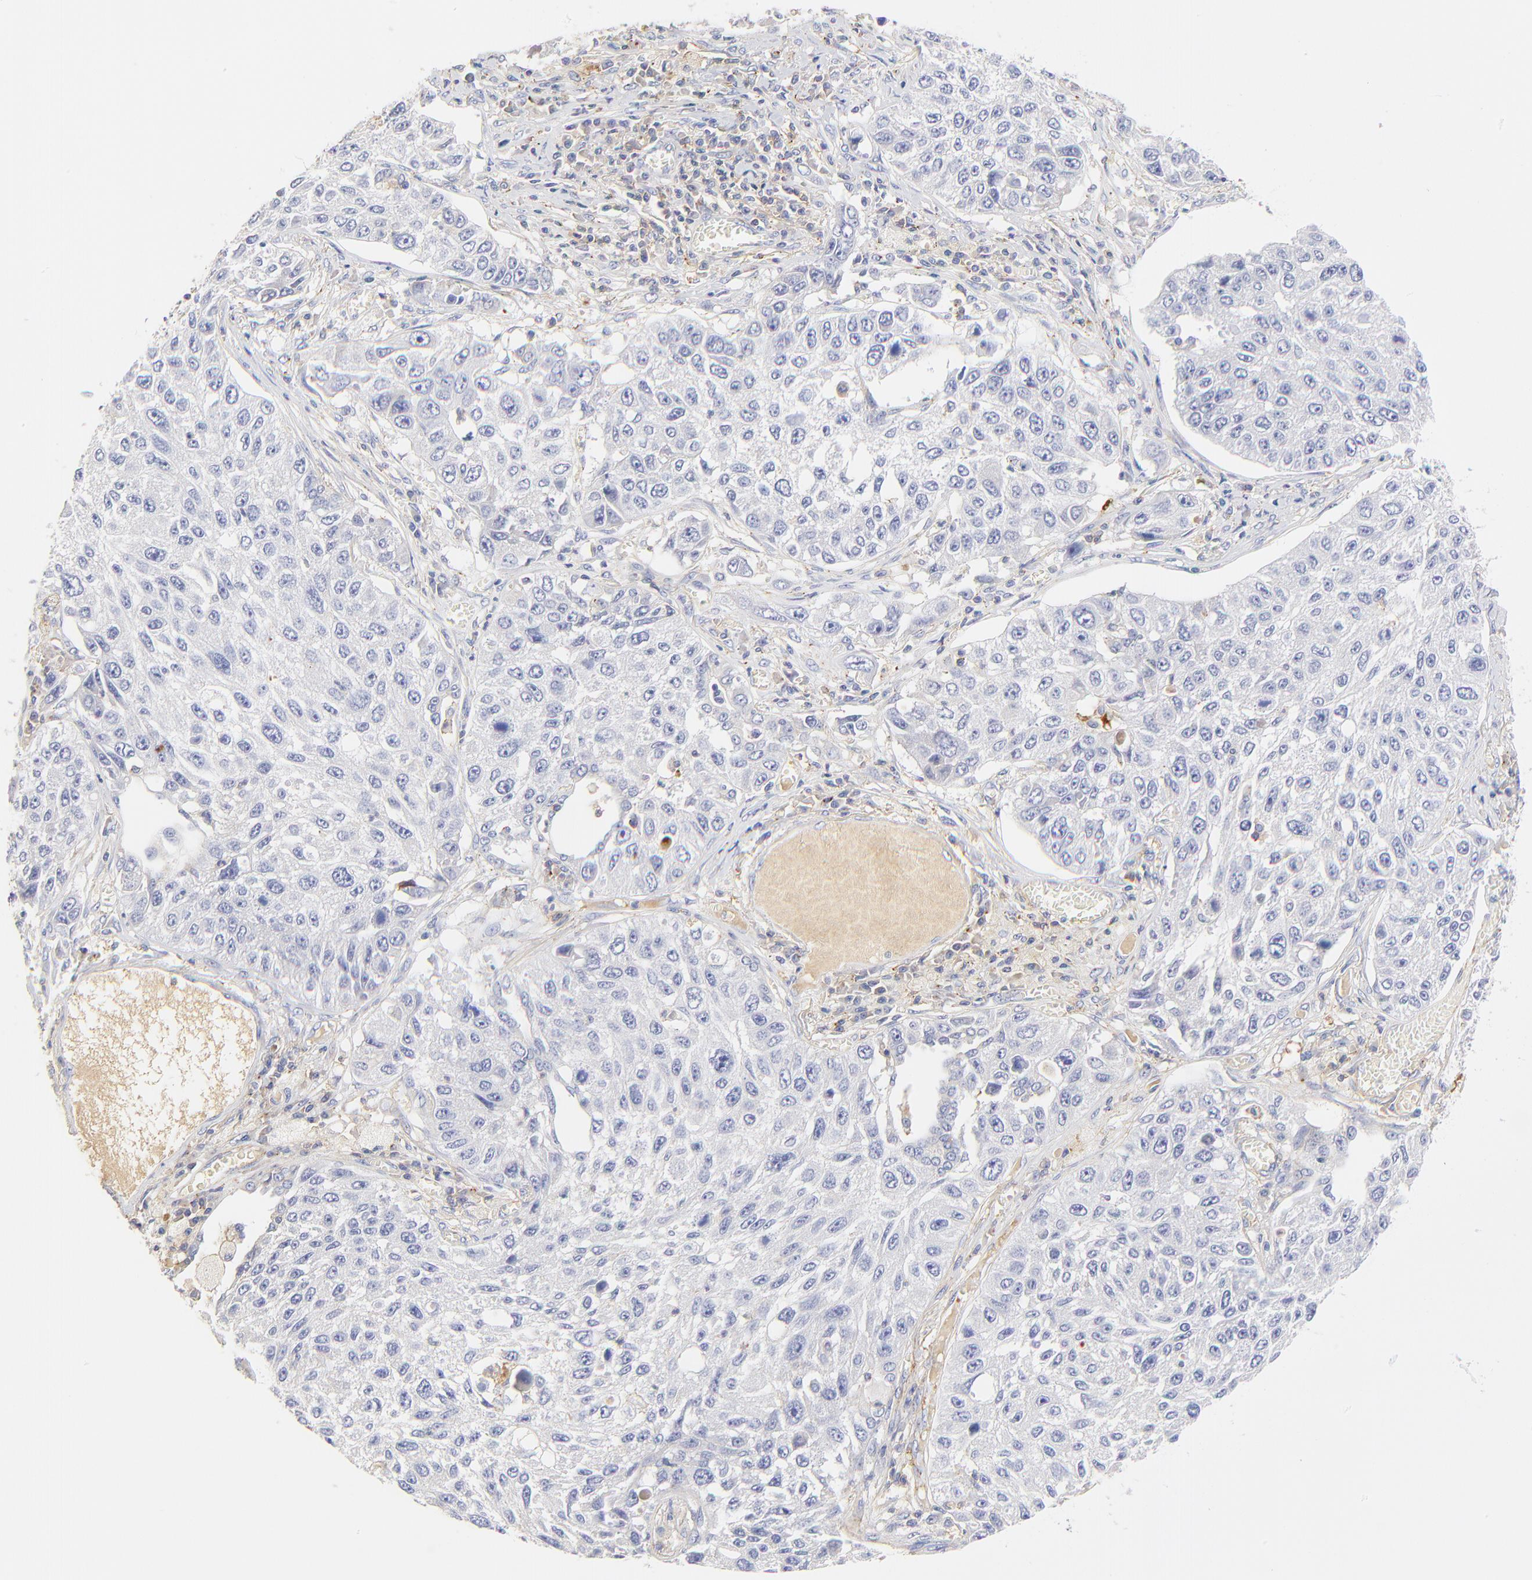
{"staining": {"intensity": "negative", "quantity": "none", "location": "none"}, "tissue": "lung cancer", "cell_type": "Tumor cells", "image_type": "cancer", "snomed": [{"axis": "morphology", "description": "Squamous cell carcinoma, NOS"}, {"axis": "topography", "description": "Lung"}], "caption": "Tumor cells are negative for protein expression in human lung squamous cell carcinoma.", "gene": "MDGA2", "patient": {"sex": "male", "age": 71}}